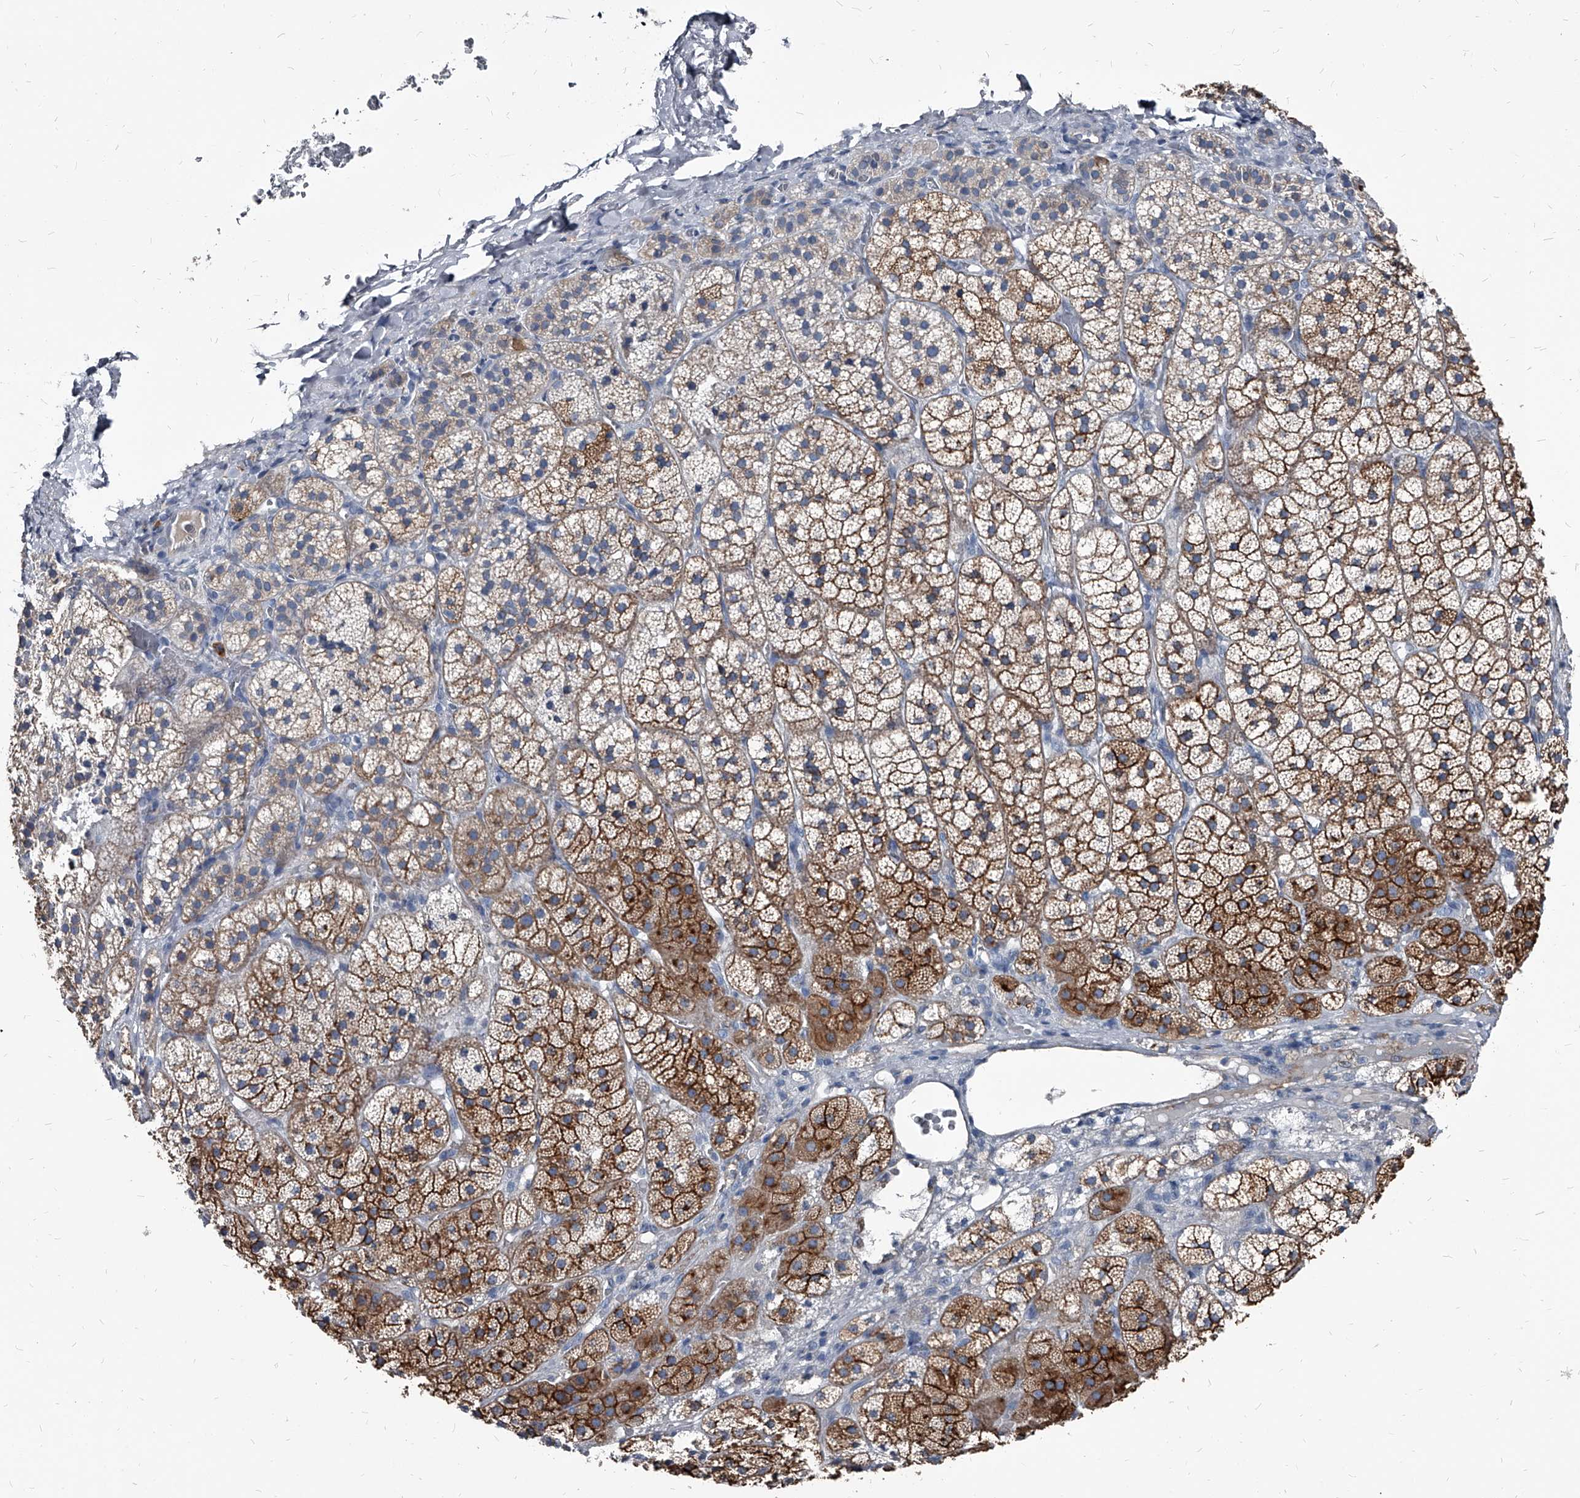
{"staining": {"intensity": "moderate", "quantity": "25%-75%", "location": "cytoplasmic/membranous"}, "tissue": "adrenal gland", "cell_type": "Glandular cells", "image_type": "normal", "snomed": [{"axis": "morphology", "description": "Normal tissue, NOS"}, {"axis": "topography", "description": "Adrenal gland"}], "caption": "Protein positivity by IHC shows moderate cytoplasmic/membranous staining in approximately 25%-75% of glandular cells in normal adrenal gland.", "gene": "PGLYRP3", "patient": {"sex": "female", "age": 44}}